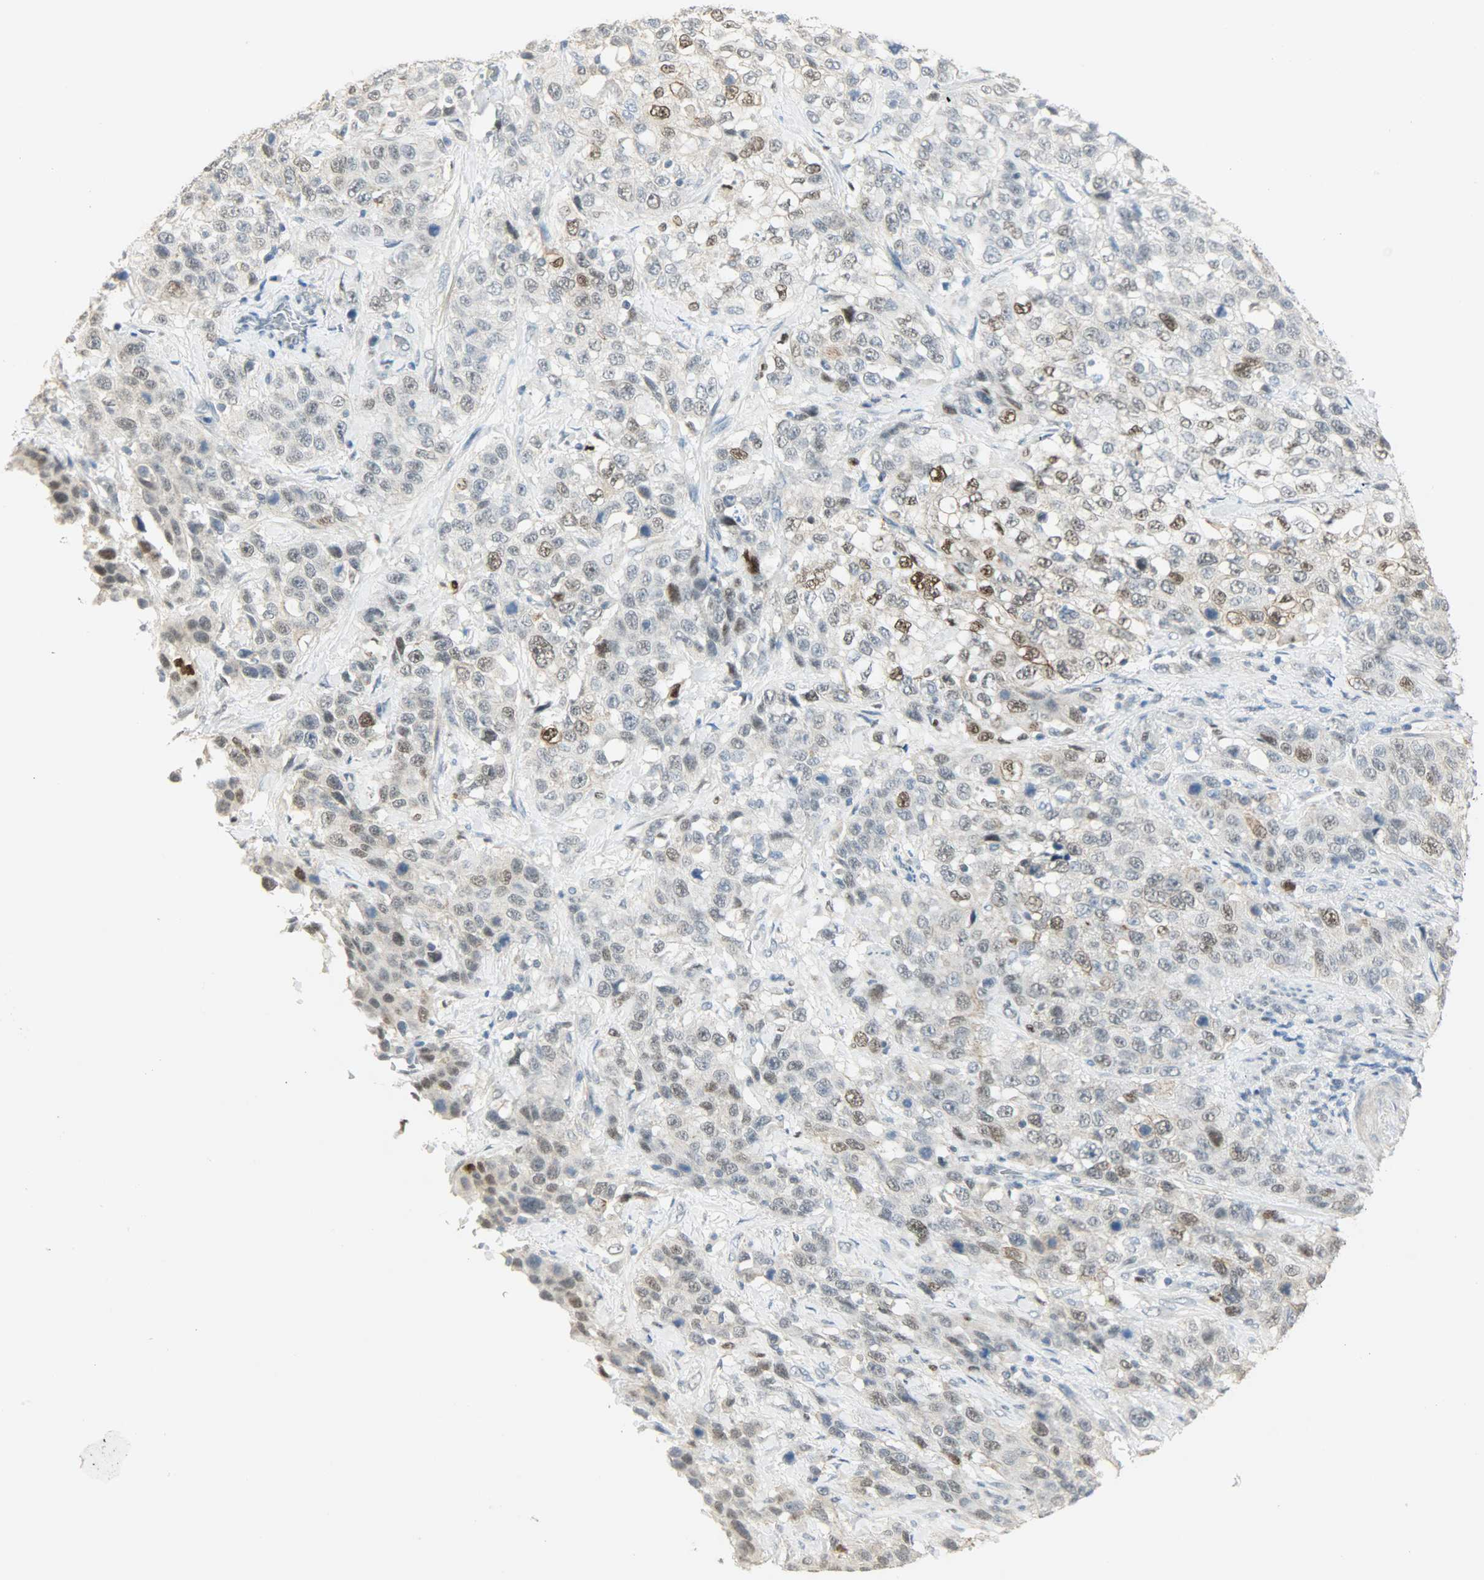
{"staining": {"intensity": "strong", "quantity": "25%-75%", "location": "nuclear"}, "tissue": "stomach cancer", "cell_type": "Tumor cells", "image_type": "cancer", "snomed": [{"axis": "morphology", "description": "Normal tissue, NOS"}, {"axis": "morphology", "description": "Adenocarcinoma, NOS"}, {"axis": "topography", "description": "Stomach"}], "caption": "About 25%-75% of tumor cells in human stomach adenocarcinoma exhibit strong nuclear protein expression as visualized by brown immunohistochemical staining.", "gene": "PPARG", "patient": {"sex": "male", "age": 48}}